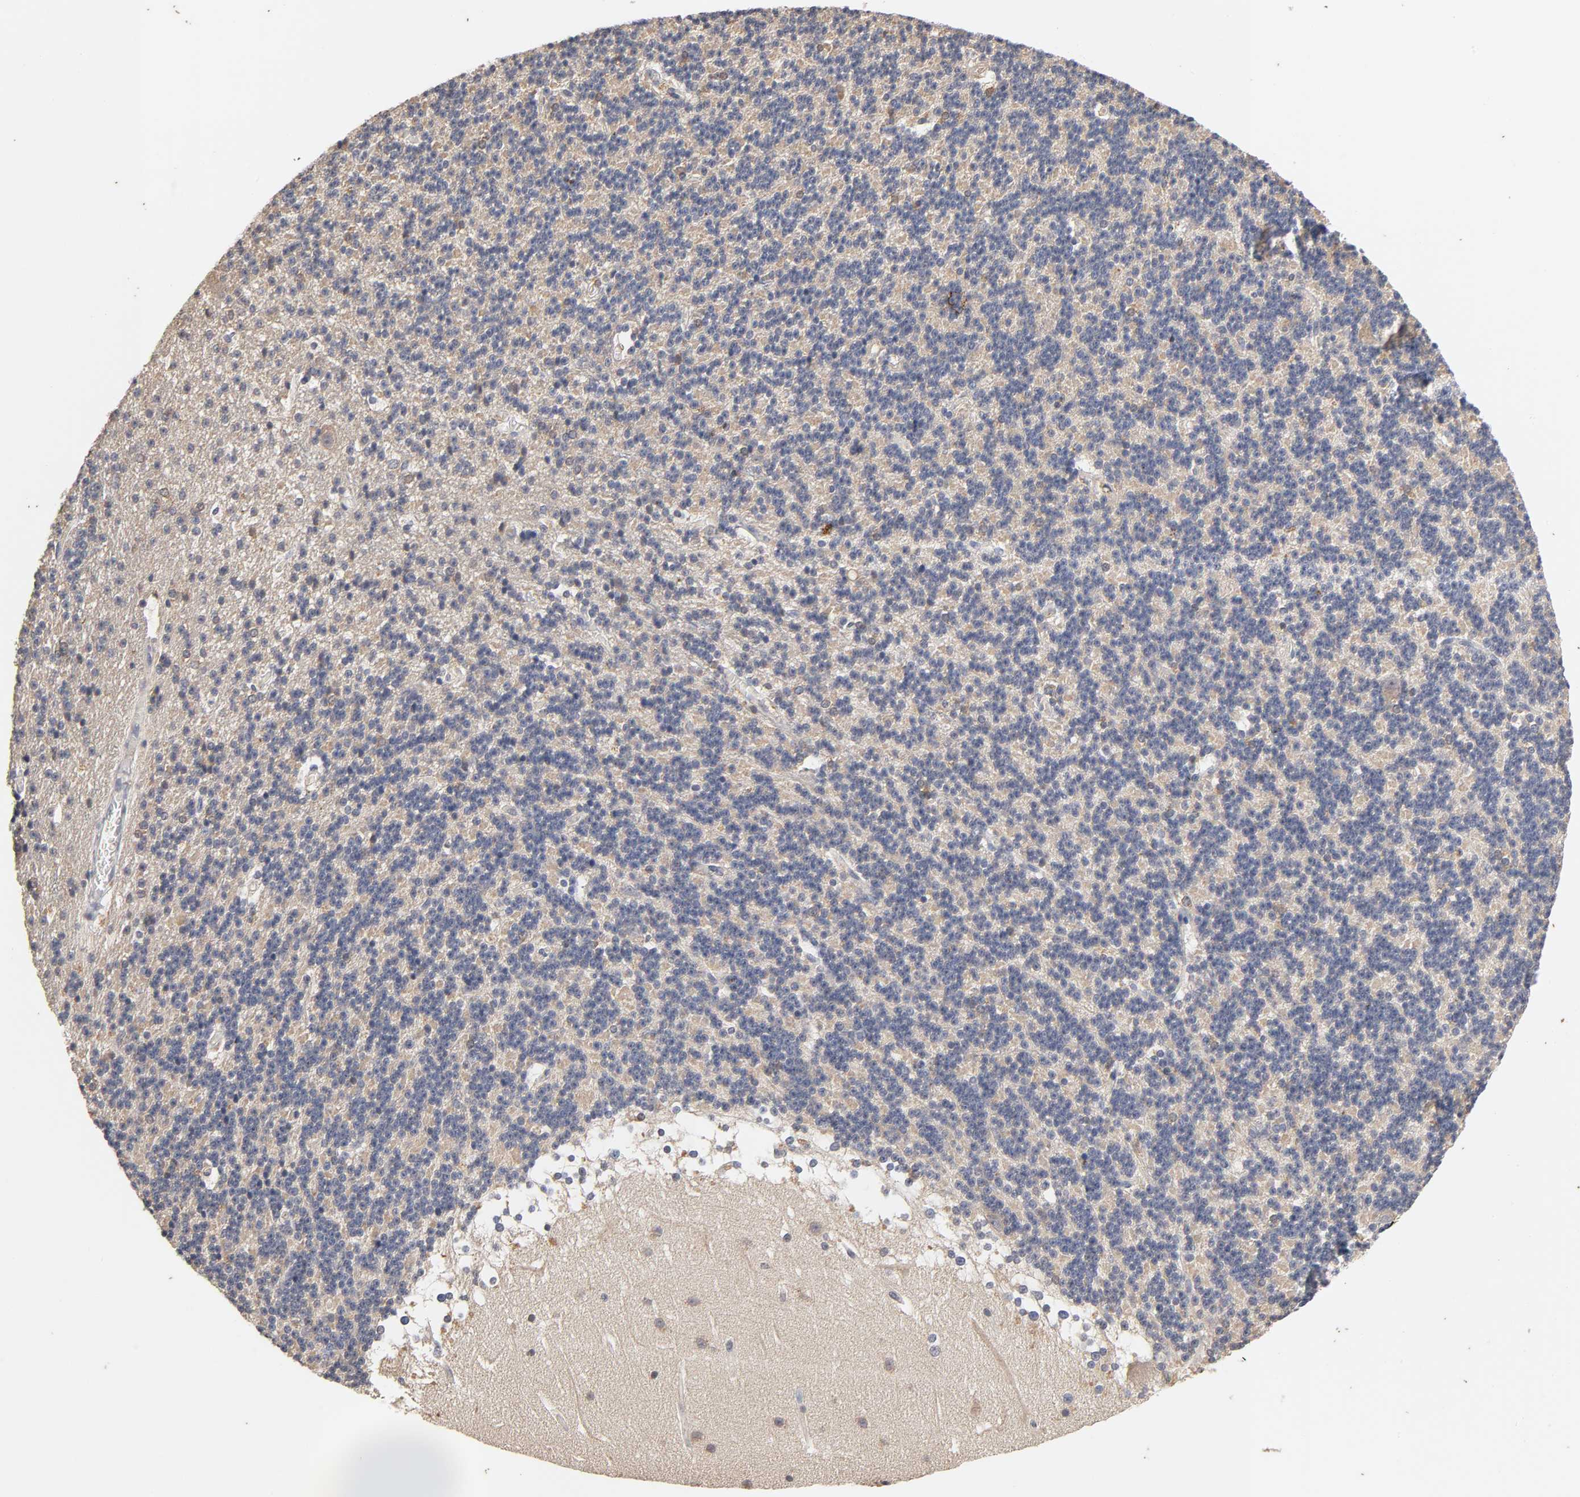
{"staining": {"intensity": "weak", "quantity": ">75%", "location": "cytoplasmic/membranous"}, "tissue": "cerebellum", "cell_type": "Cells in granular layer", "image_type": "normal", "snomed": [{"axis": "morphology", "description": "Normal tissue, NOS"}, {"axis": "topography", "description": "Cerebellum"}], "caption": "An IHC micrograph of benign tissue is shown. Protein staining in brown labels weak cytoplasmic/membranous positivity in cerebellum within cells in granular layer.", "gene": "CXADR", "patient": {"sex": "female", "age": 19}}